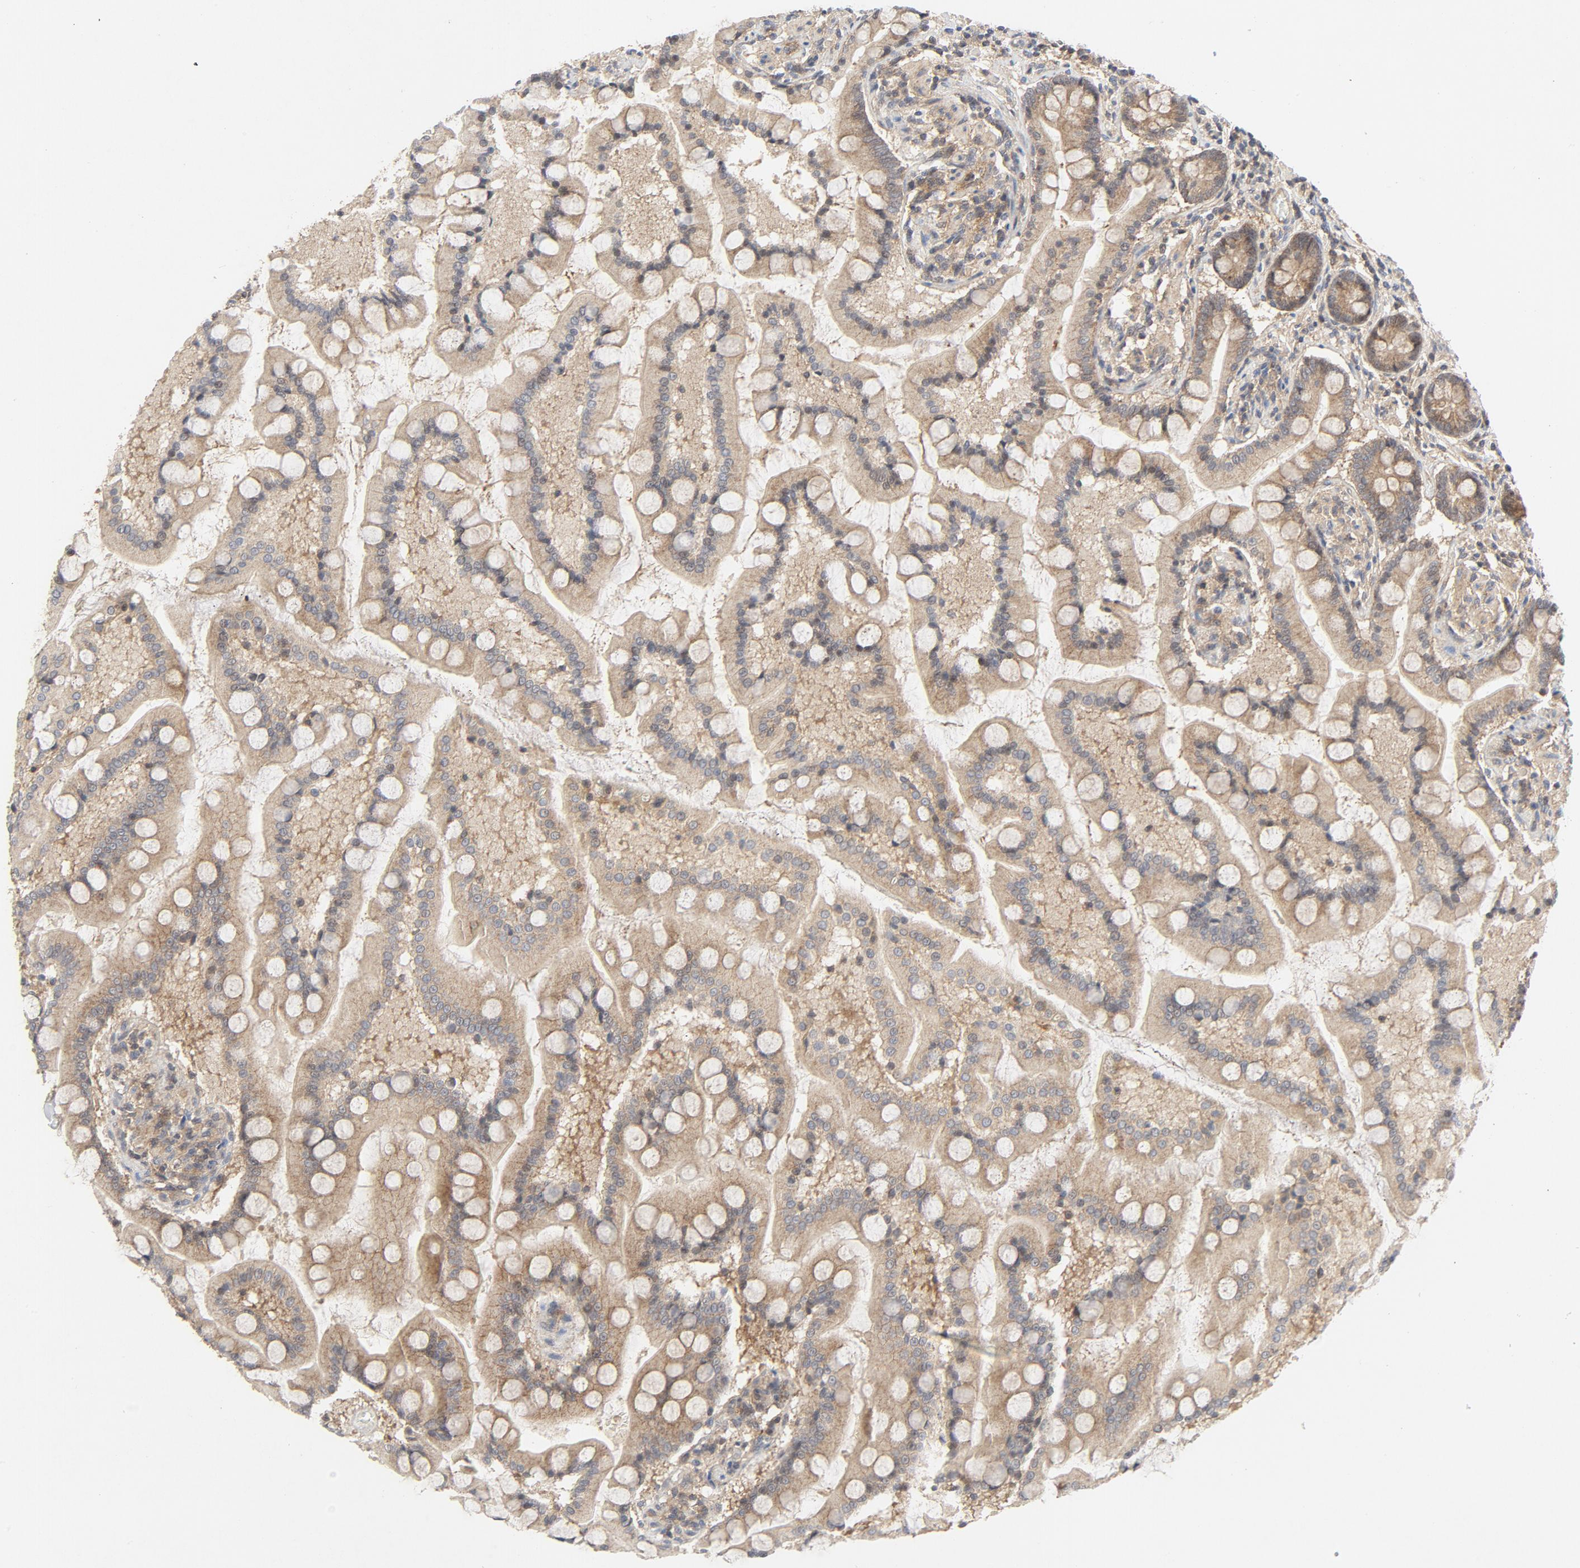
{"staining": {"intensity": "moderate", "quantity": ">75%", "location": "cytoplasmic/membranous"}, "tissue": "small intestine", "cell_type": "Glandular cells", "image_type": "normal", "snomed": [{"axis": "morphology", "description": "Normal tissue, NOS"}, {"axis": "topography", "description": "Small intestine"}], "caption": "DAB immunohistochemical staining of unremarkable human small intestine displays moderate cytoplasmic/membranous protein positivity in approximately >75% of glandular cells.", "gene": "MAP2K7", "patient": {"sex": "male", "age": 41}}